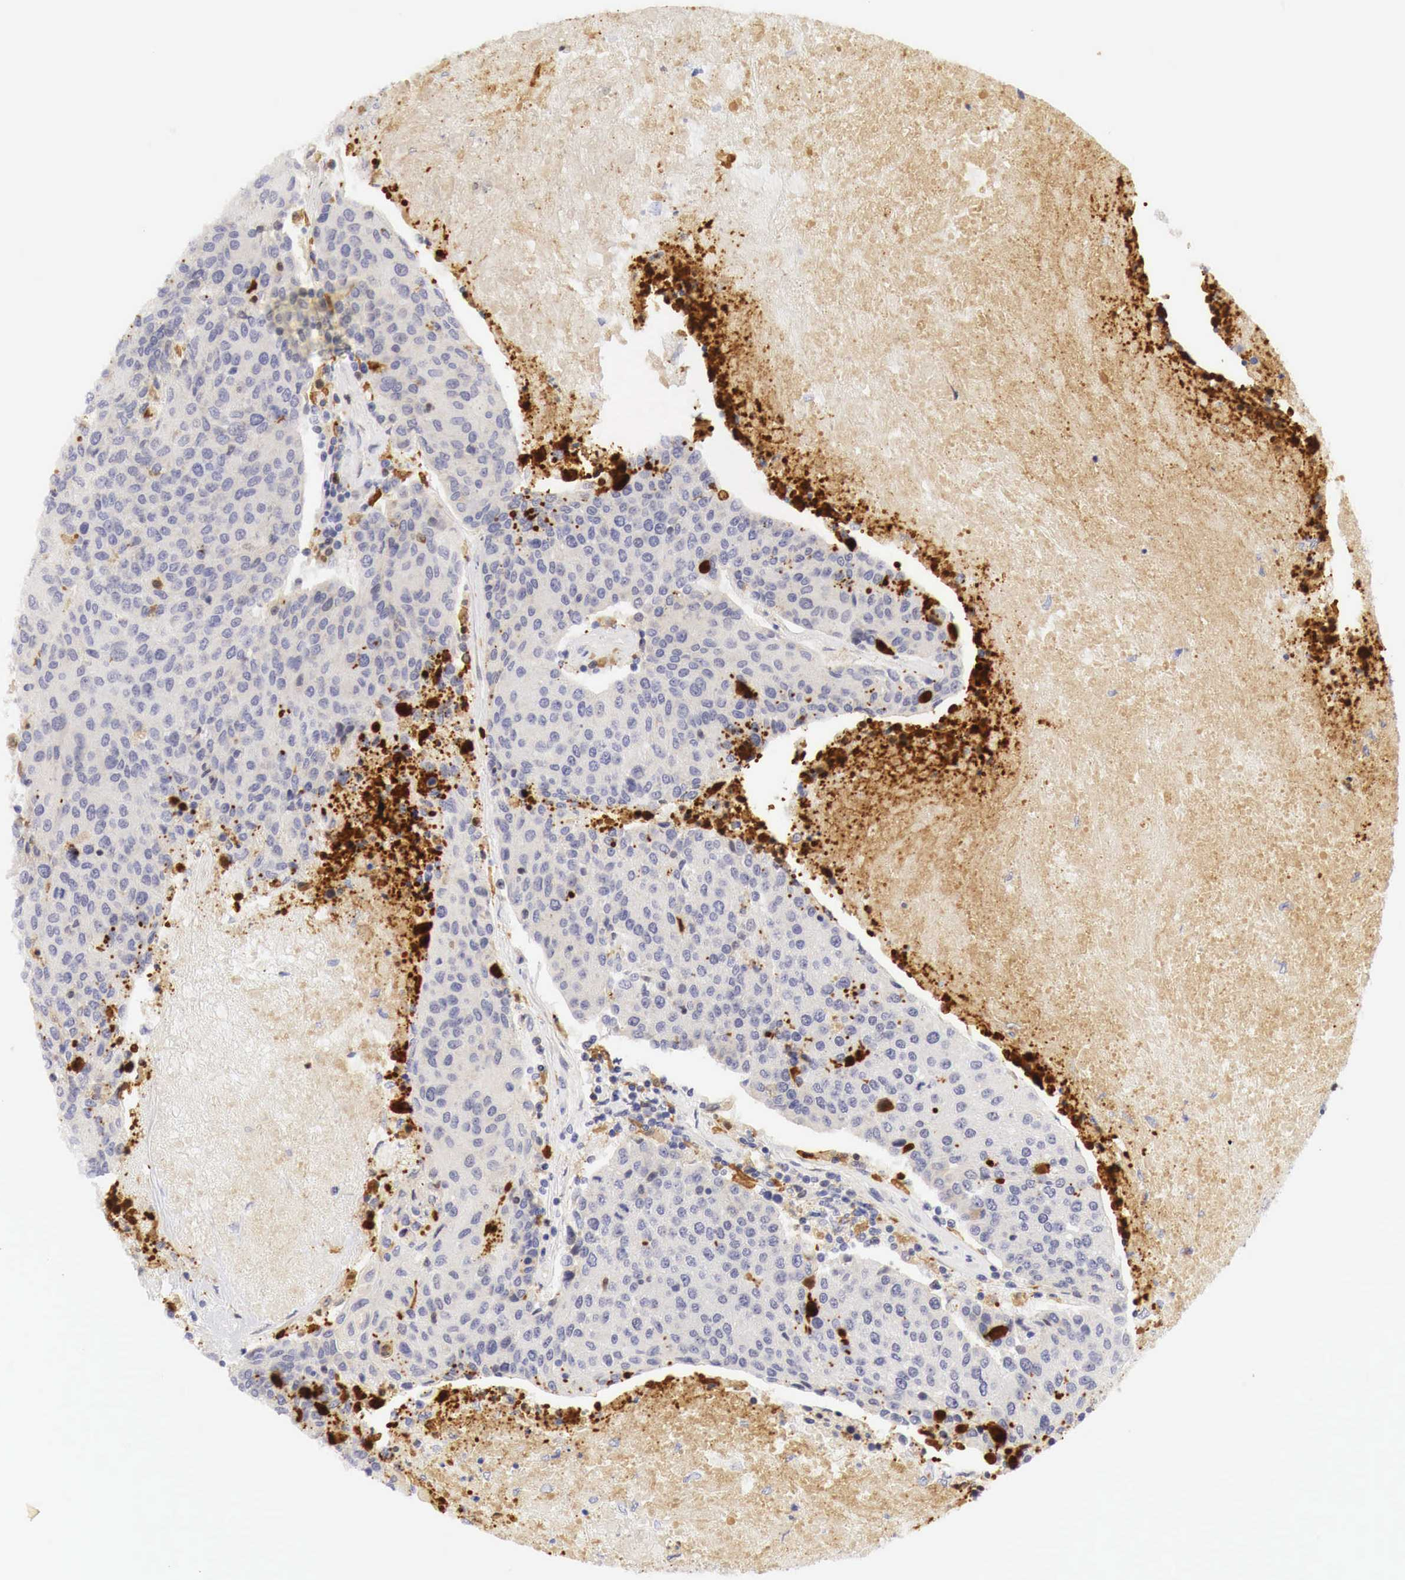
{"staining": {"intensity": "negative", "quantity": "none", "location": "none"}, "tissue": "urothelial cancer", "cell_type": "Tumor cells", "image_type": "cancer", "snomed": [{"axis": "morphology", "description": "Urothelial carcinoma, High grade"}, {"axis": "topography", "description": "Urinary bladder"}], "caption": "This image is of urothelial cancer stained with immunohistochemistry to label a protein in brown with the nuclei are counter-stained blue. There is no staining in tumor cells.", "gene": "CASP3", "patient": {"sex": "female", "age": 85}}